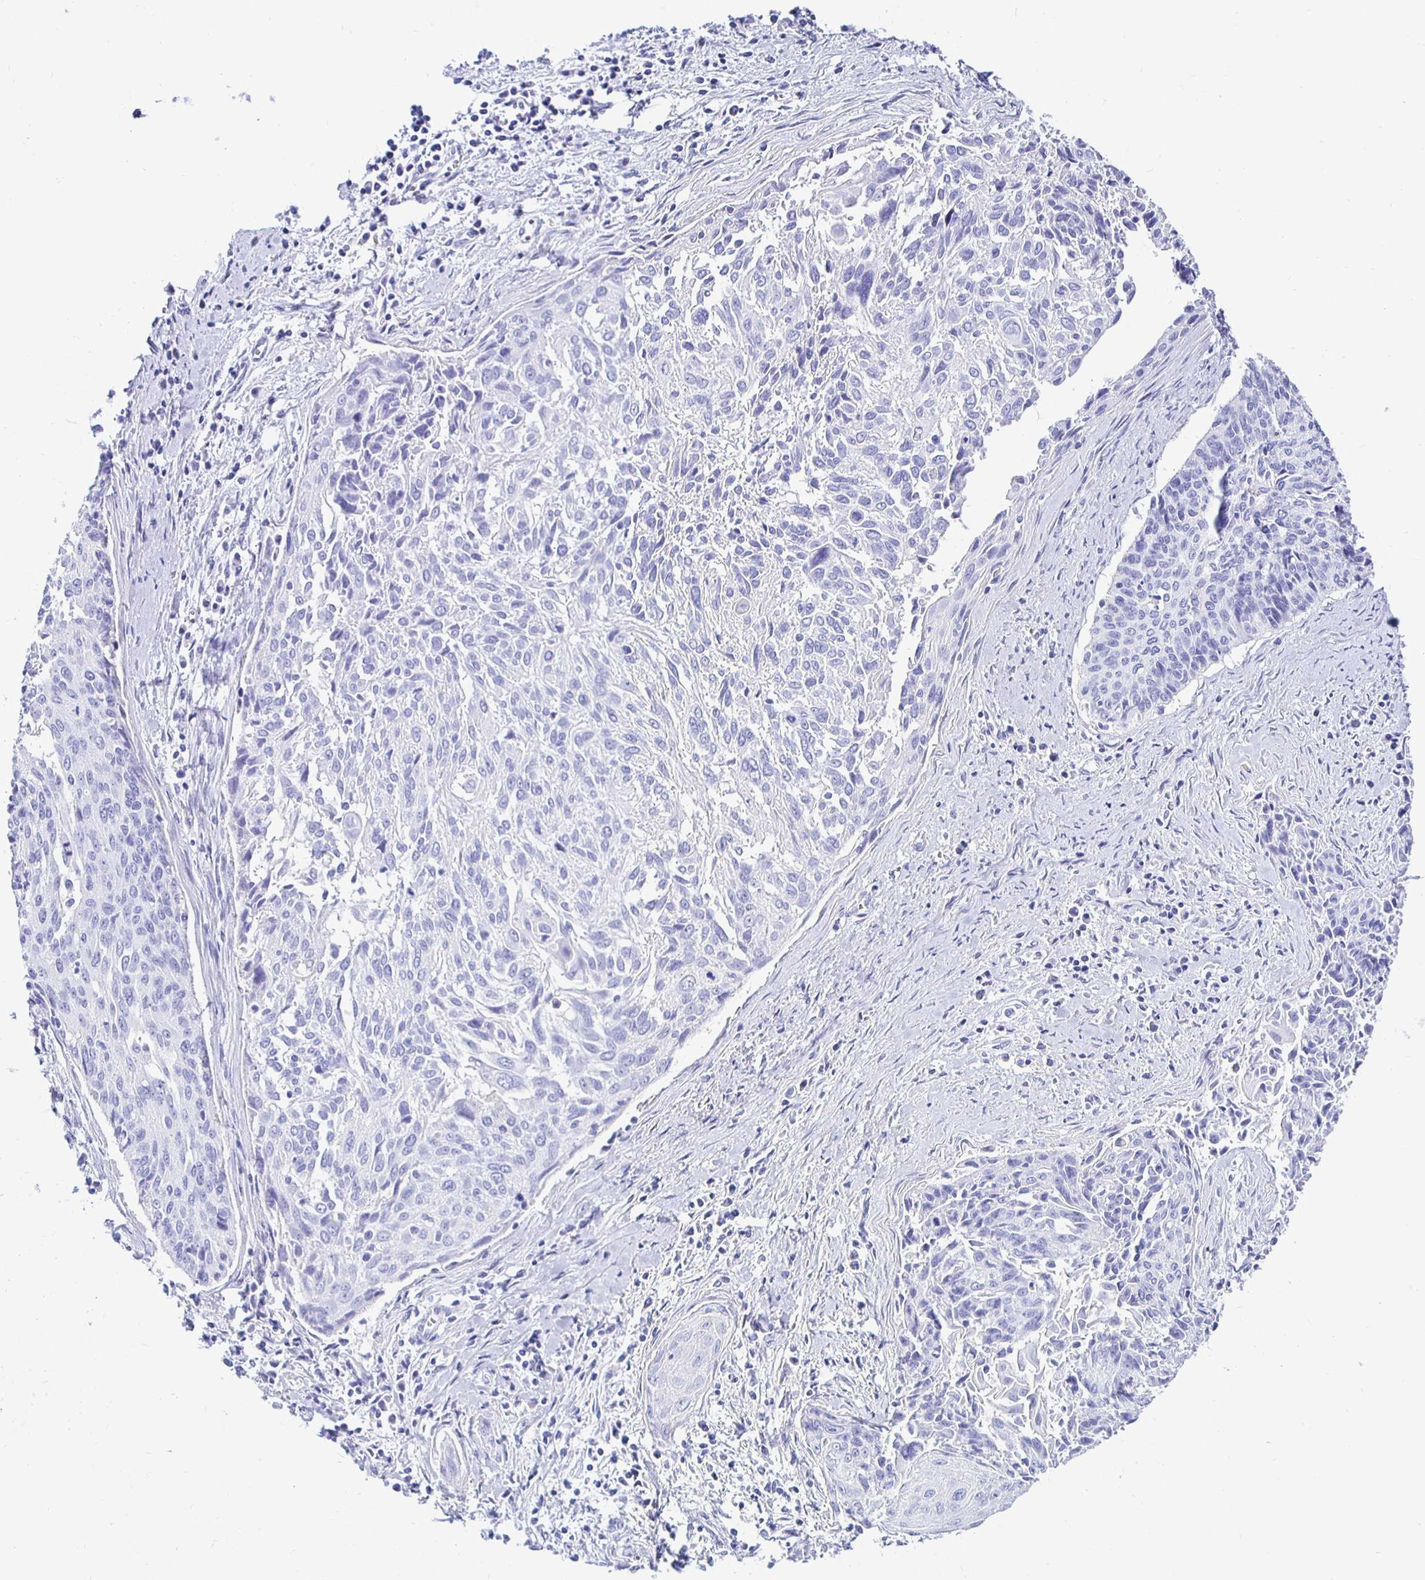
{"staining": {"intensity": "negative", "quantity": "none", "location": "none"}, "tissue": "cervical cancer", "cell_type": "Tumor cells", "image_type": "cancer", "snomed": [{"axis": "morphology", "description": "Squamous cell carcinoma, NOS"}, {"axis": "topography", "description": "Cervix"}], "caption": "Human cervical squamous cell carcinoma stained for a protein using immunohistochemistry (IHC) demonstrates no positivity in tumor cells.", "gene": "UMOD", "patient": {"sex": "female", "age": 55}}